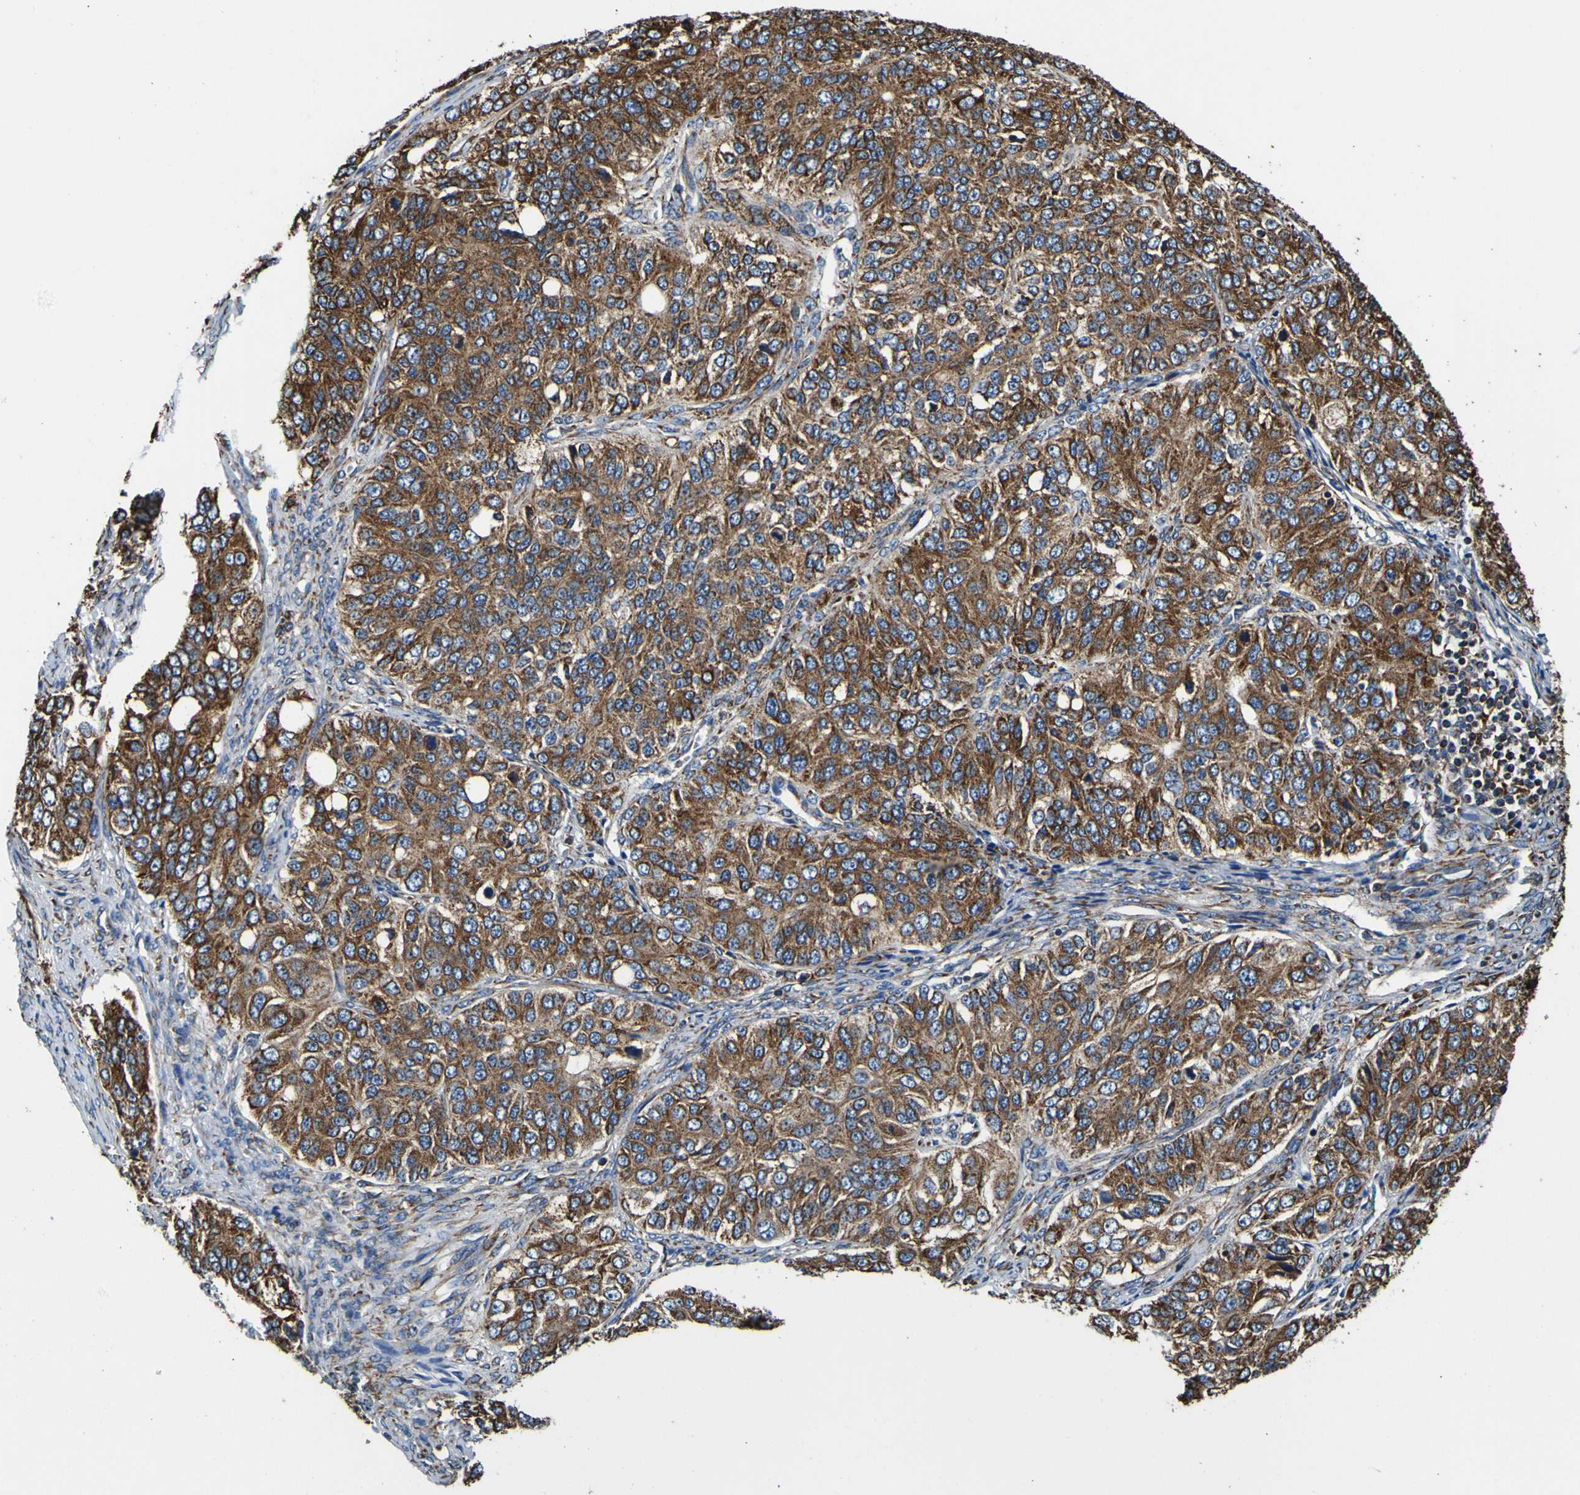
{"staining": {"intensity": "moderate", "quantity": ">75%", "location": "cytoplasmic/membranous"}, "tissue": "ovarian cancer", "cell_type": "Tumor cells", "image_type": "cancer", "snomed": [{"axis": "morphology", "description": "Carcinoma, endometroid"}, {"axis": "topography", "description": "Ovary"}], "caption": "Immunohistochemistry (IHC) photomicrograph of ovarian endometroid carcinoma stained for a protein (brown), which shows medium levels of moderate cytoplasmic/membranous staining in approximately >75% of tumor cells.", "gene": "INPP5A", "patient": {"sex": "female", "age": 51}}